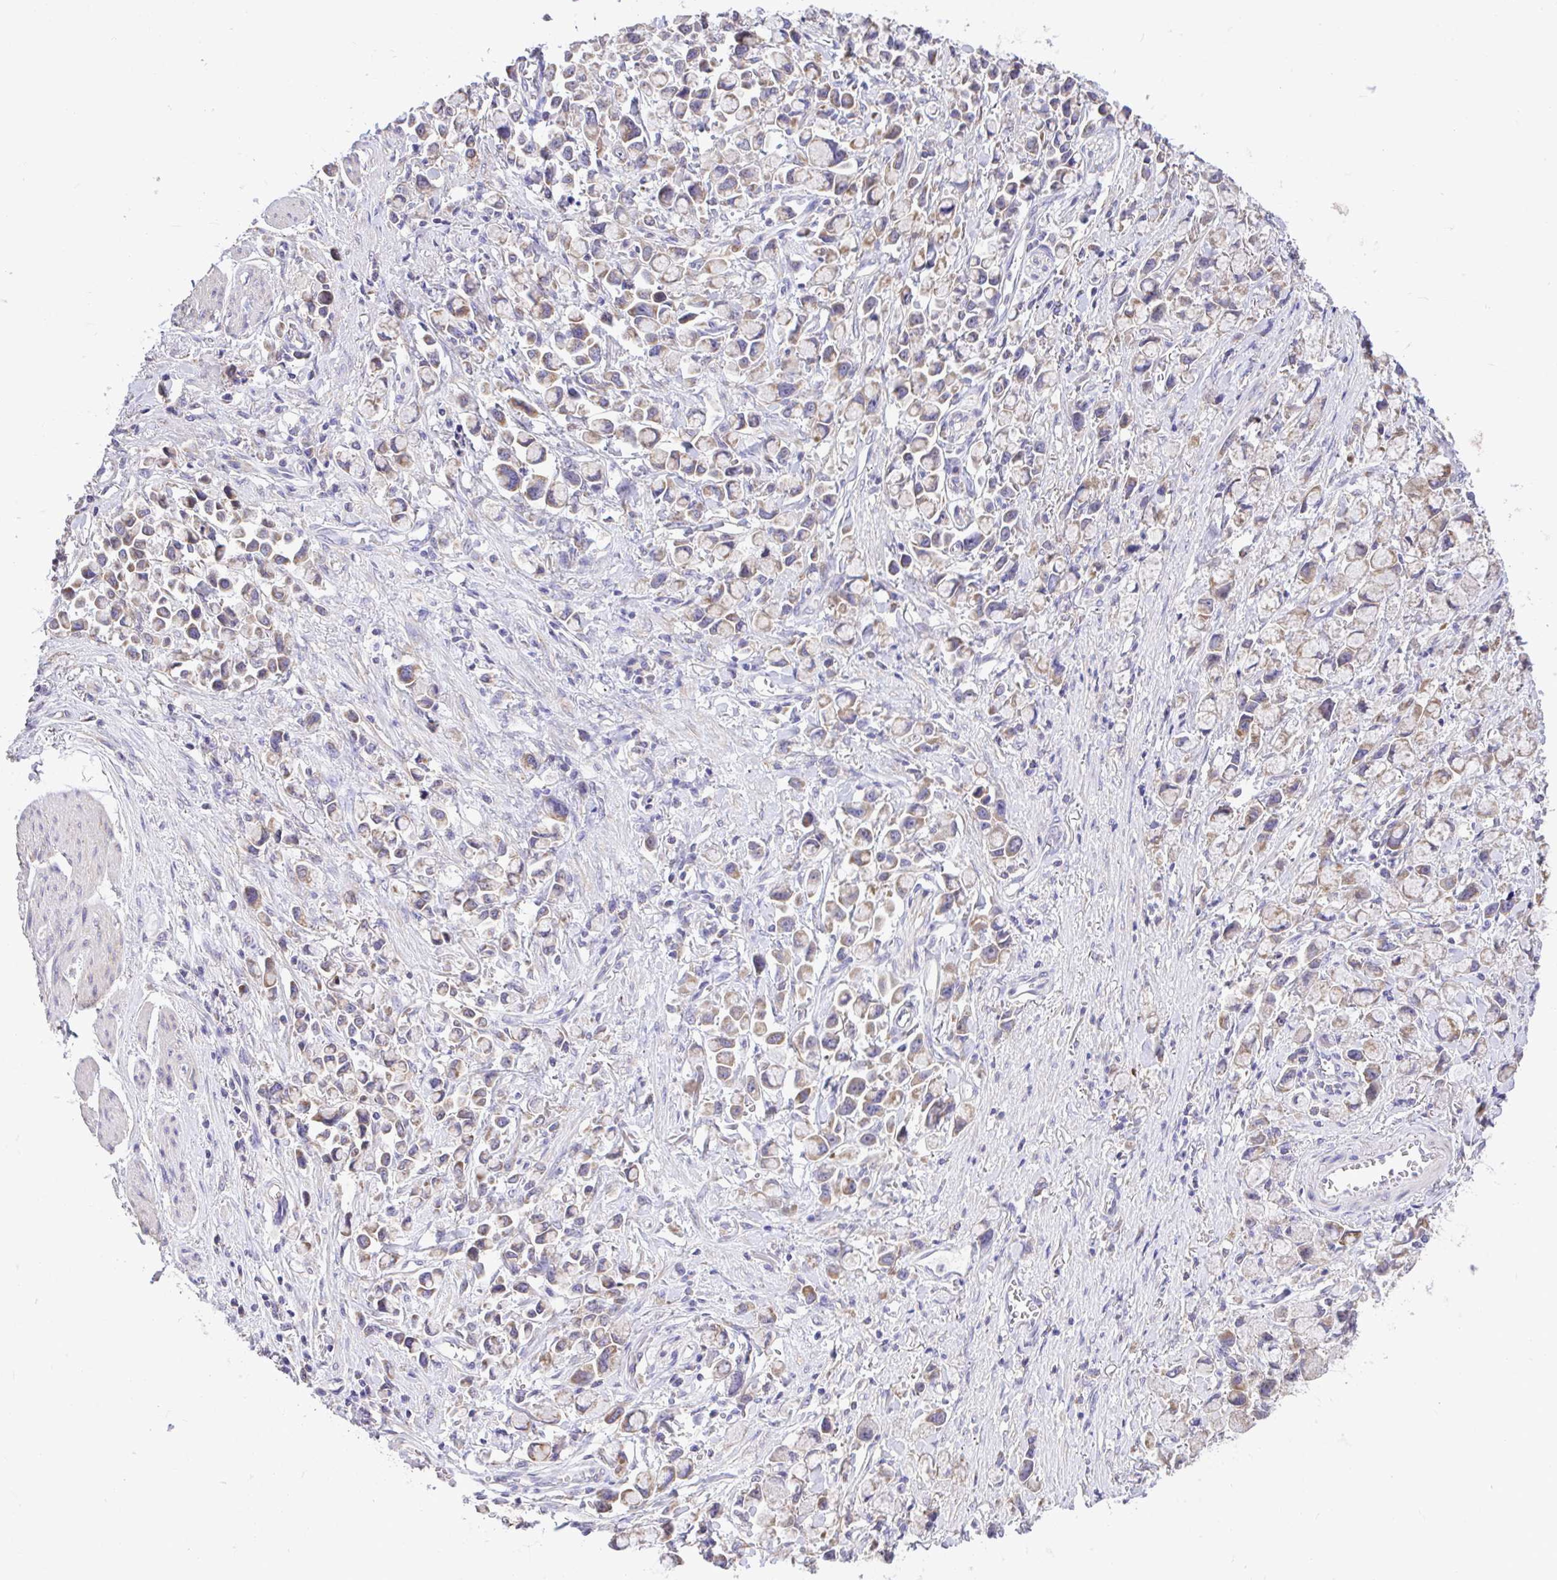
{"staining": {"intensity": "moderate", "quantity": ">75%", "location": "cytoplasmic/membranous"}, "tissue": "stomach cancer", "cell_type": "Tumor cells", "image_type": "cancer", "snomed": [{"axis": "morphology", "description": "Adenocarcinoma, NOS"}, {"axis": "topography", "description": "Stomach"}], "caption": "This is a micrograph of immunohistochemistry staining of adenocarcinoma (stomach), which shows moderate expression in the cytoplasmic/membranous of tumor cells.", "gene": "MPC2", "patient": {"sex": "female", "age": 81}}